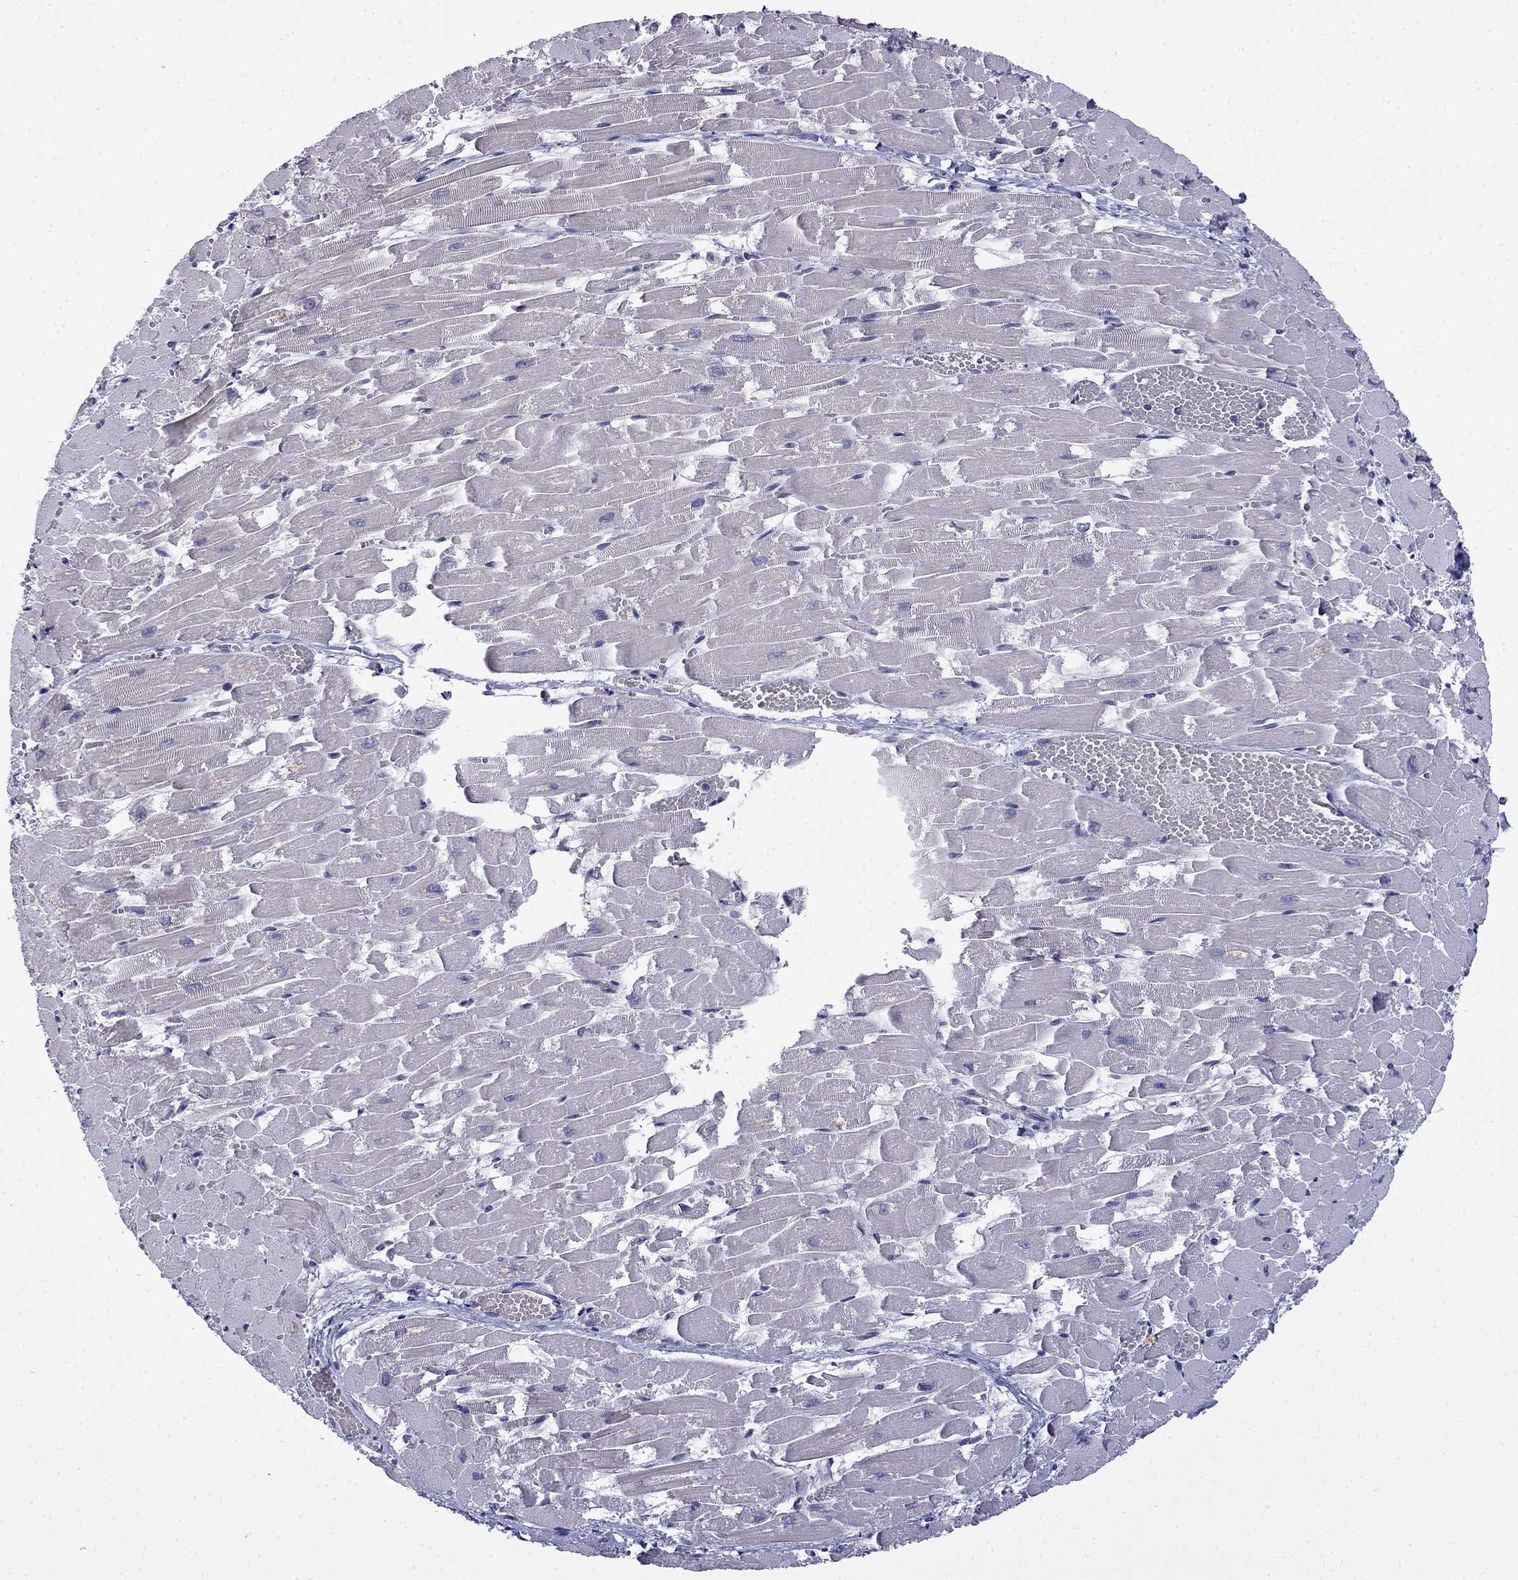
{"staining": {"intensity": "negative", "quantity": "none", "location": "none"}, "tissue": "heart muscle", "cell_type": "Cardiomyocytes", "image_type": "normal", "snomed": [{"axis": "morphology", "description": "Normal tissue, NOS"}, {"axis": "topography", "description": "Heart"}], "caption": "Cardiomyocytes show no significant protein expression in benign heart muscle. Brightfield microscopy of IHC stained with DAB (3,3'-diaminobenzidine) (brown) and hematoxylin (blue), captured at high magnification.", "gene": "PRR18", "patient": {"sex": "female", "age": 52}}